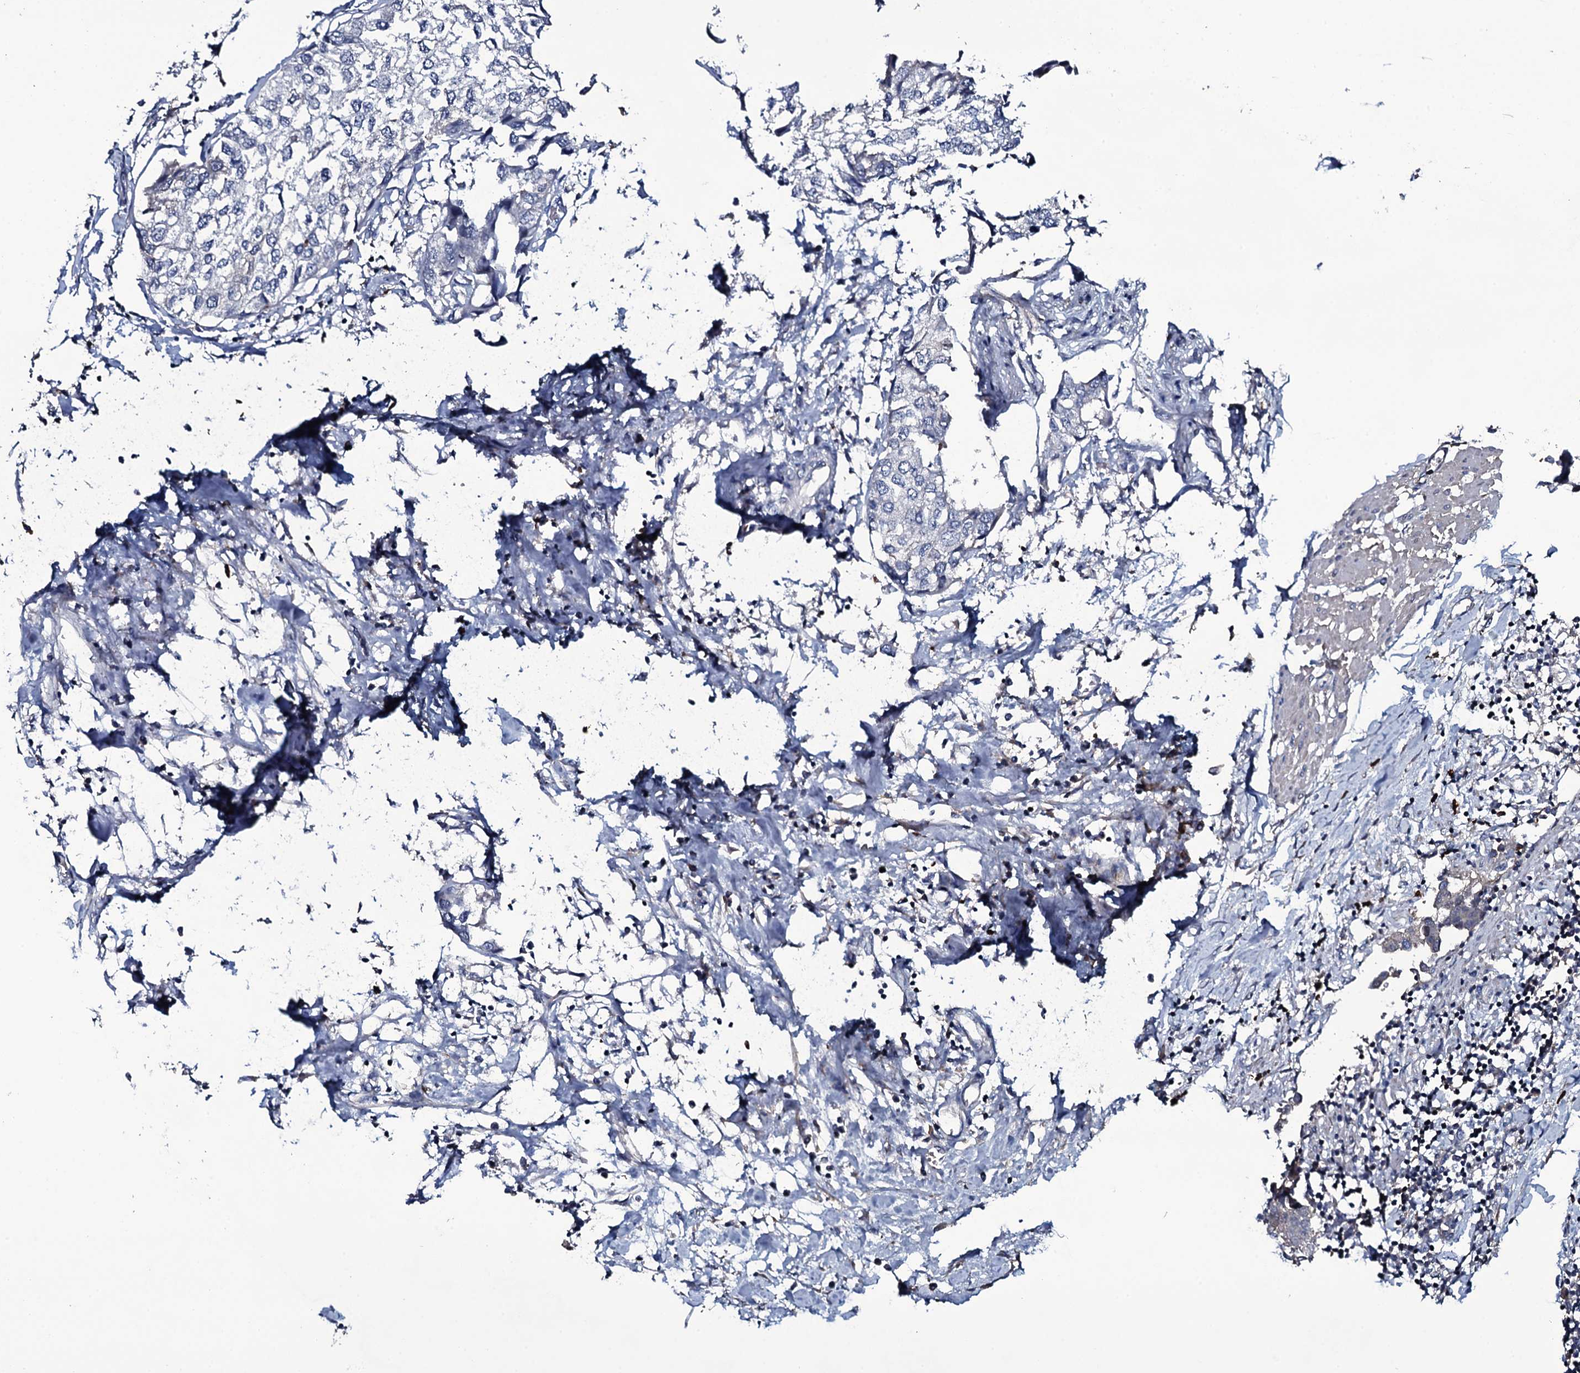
{"staining": {"intensity": "negative", "quantity": "none", "location": "none"}, "tissue": "urothelial cancer", "cell_type": "Tumor cells", "image_type": "cancer", "snomed": [{"axis": "morphology", "description": "Urothelial carcinoma, High grade"}, {"axis": "topography", "description": "Urinary bladder"}], "caption": "DAB (3,3'-diaminobenzidine) immunohistochemical staining of human urothelial carcinoma (high-grade) exhibits no significant staining in tumor cells. The staining was performed using DAB to visualize the protein expression in brown, while the nuclei were stained in blue with hematoxylin (Magnification: 20x).", "gene": "LYG2", "patient": {"sex": "male", "age": 64}}